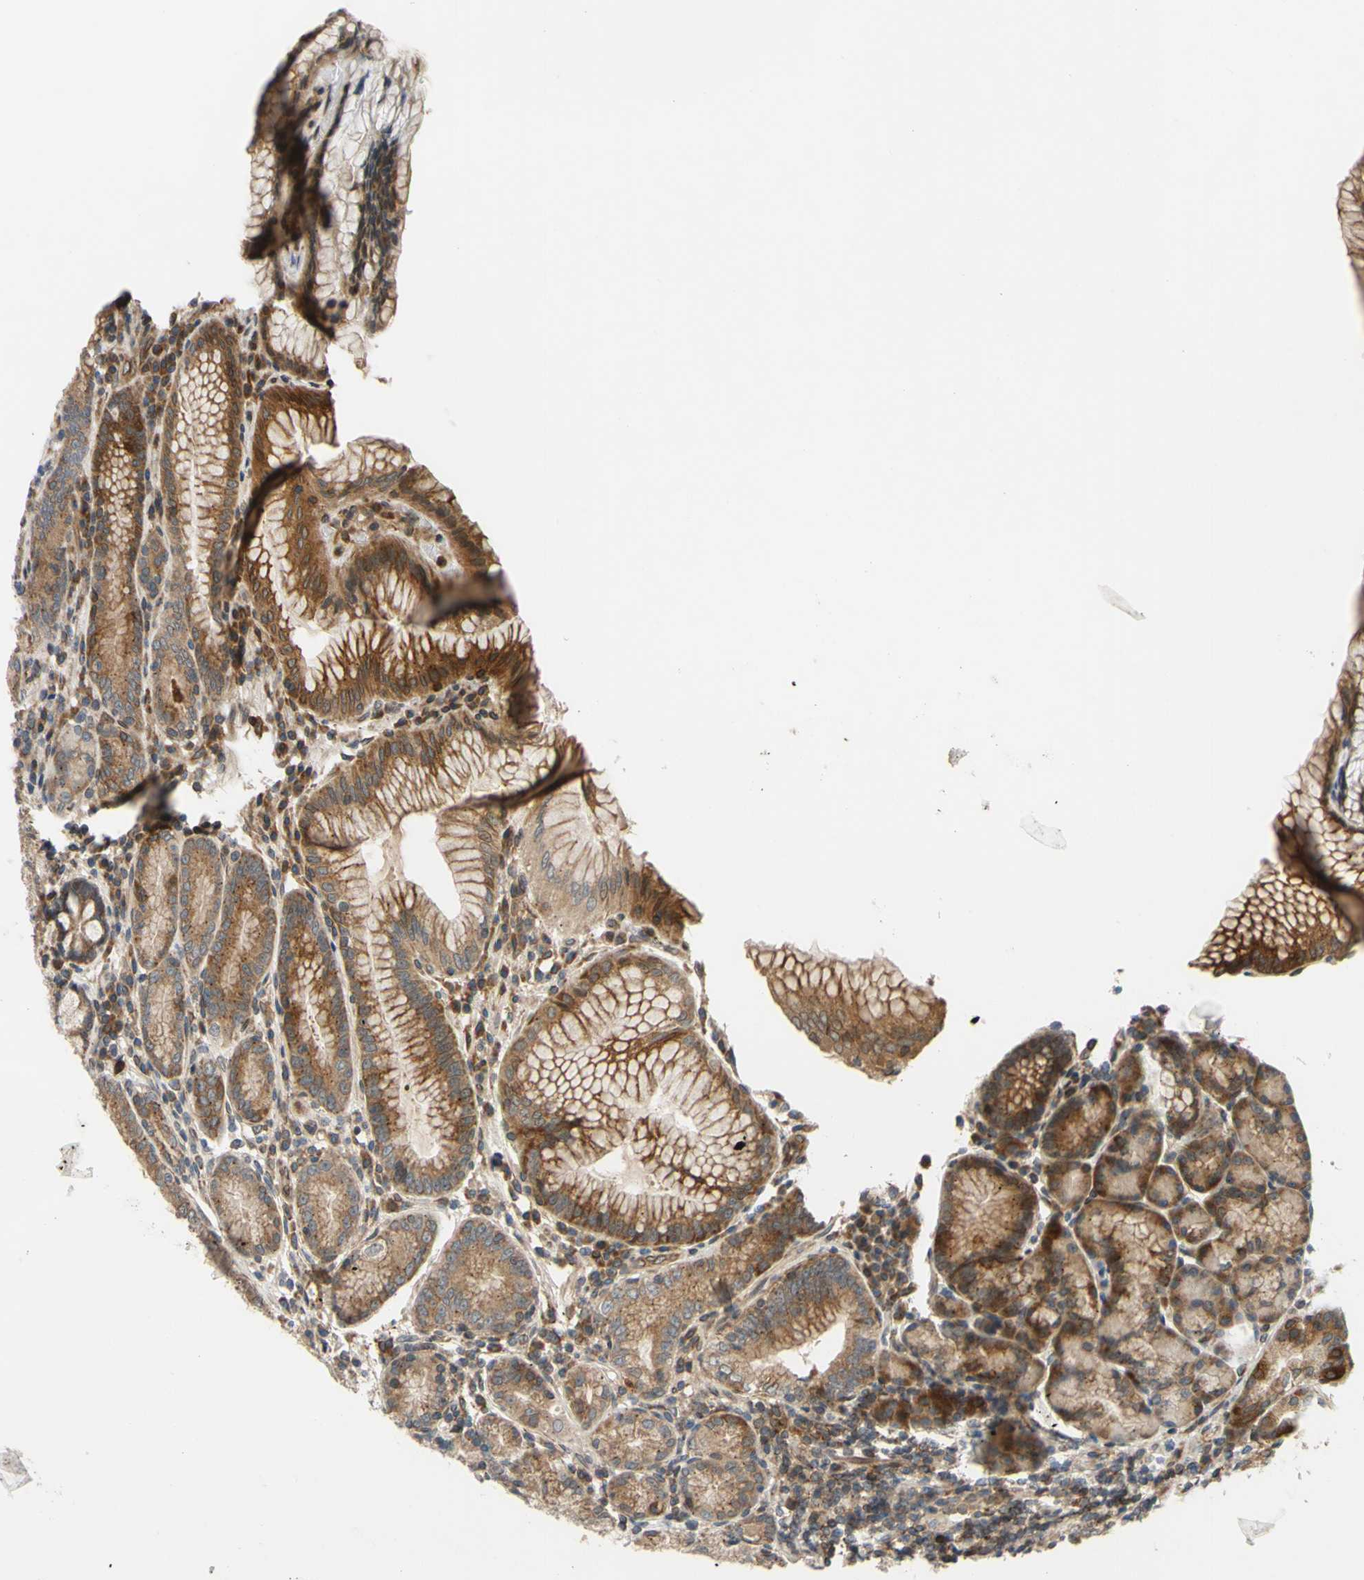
{"staining": {"intensity": "moderate", "quantity": ">75%", "location": "cytoplasmic/membranous"}, "tissue": "stomach", "cell_type": "Glandular cells", "image_type": "normal", "snomed": [{"axis": "morphology", "description": "Normal tissue, NOS"}, {"axis": "topography", "description": "Stomach, lower"}], "caption": "High-magnification brightfield microscopy of unremarkable stomach stained with DAB (brown) and counterstained with hematoxylin (blue). glandular cells exhibit moderate cytoplasmic/membranous expression is present in about>75% of cells.", "gene": "PRAF2", "patient": {"sex": "female", "age": 76}}